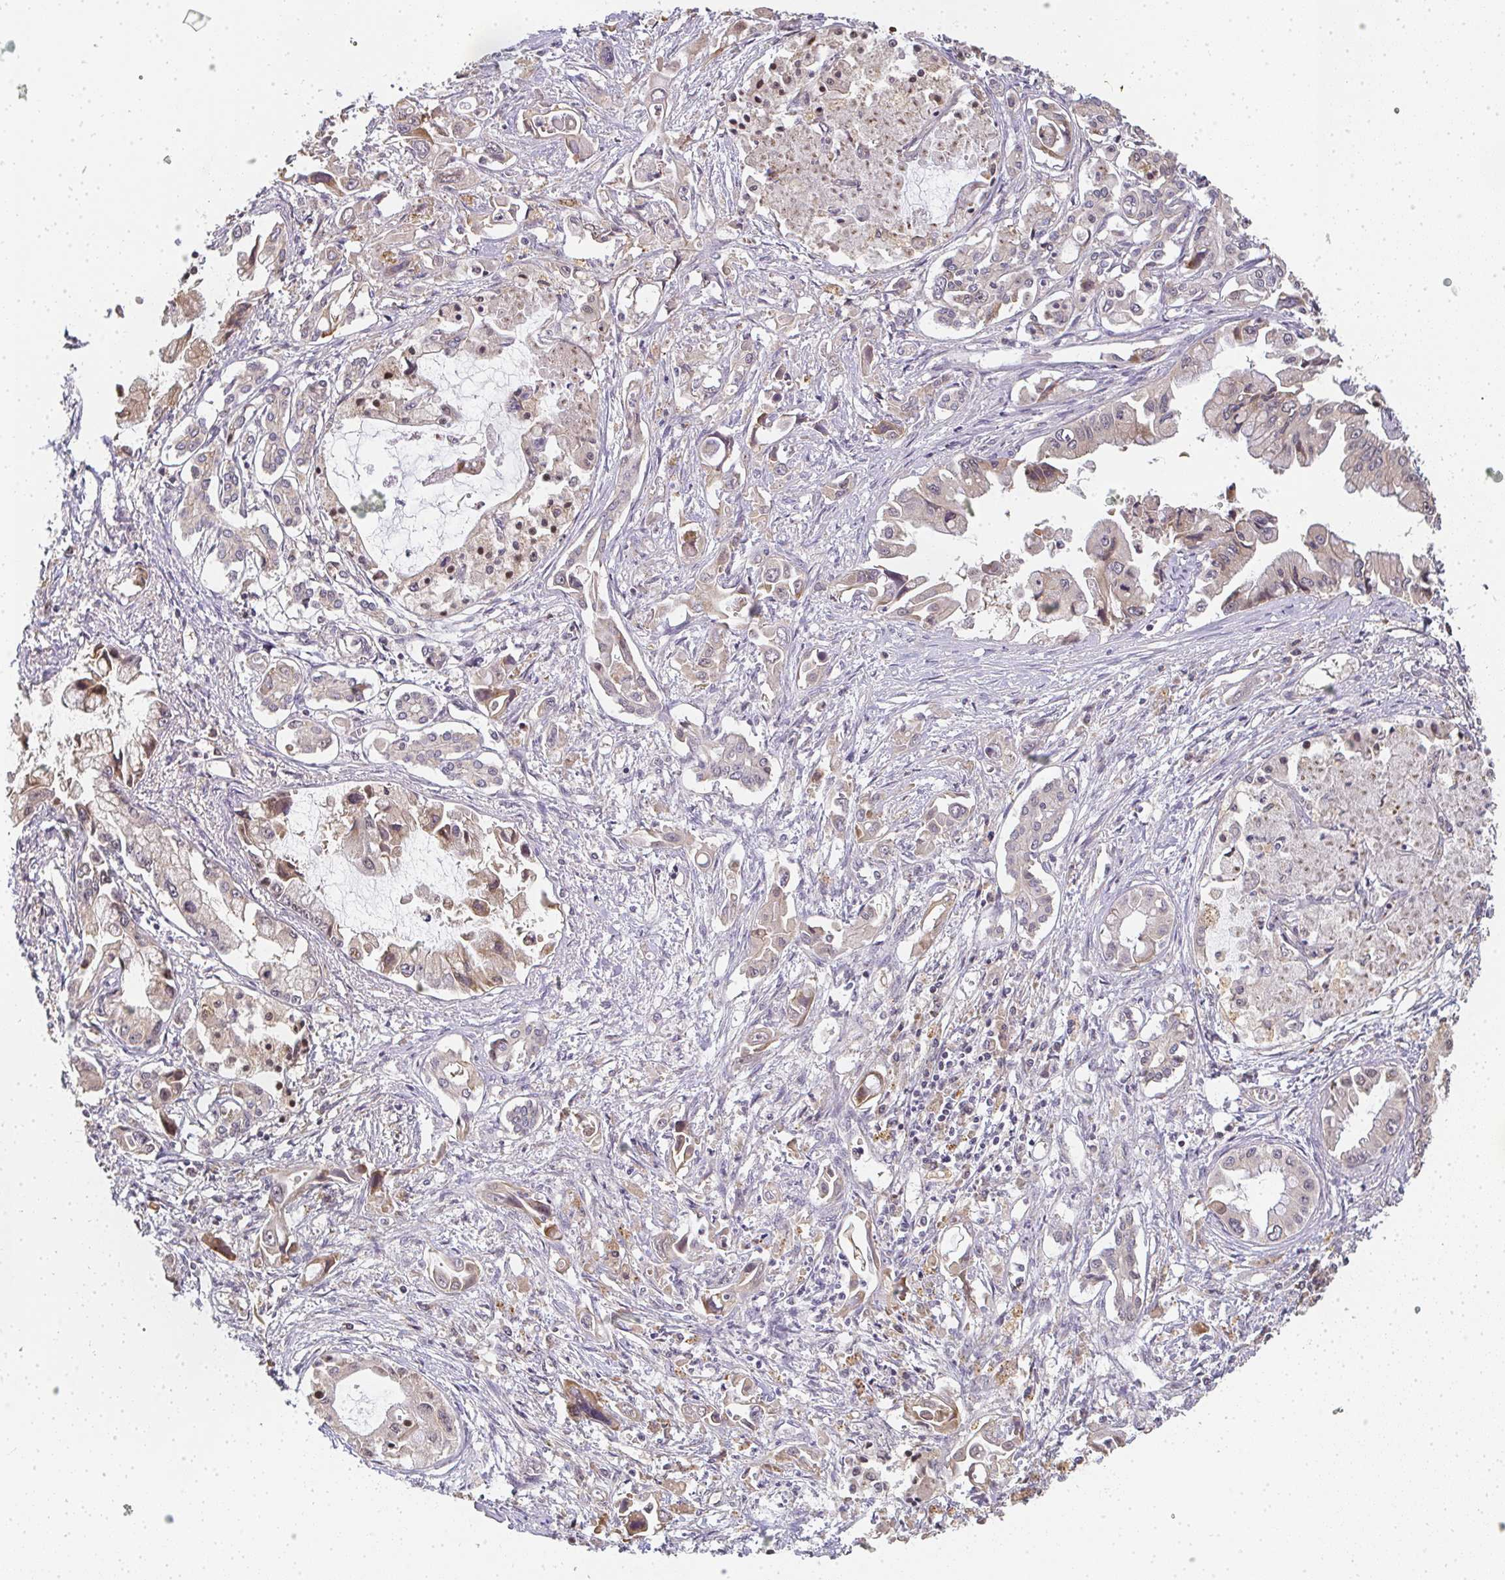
{"staining": {"intensity": "weak", "quantity": "25%-75%", "location": "cytoplasmic/membranous"}, "tissue": "pancreatic cancer", "cell_type": "Tumor cells", "image_type": "cancer", "snomed": [{"axis": "morphology", "description": "Adenocarcinoma, NOS"}, {"axis": "topography", "description": "Pancreas"}], "caption": "Human pancreatic cancer (adenocarcinoma) stained with a protein marker reveals weak staining in tumor cells.", "gene": "SLC35B3", "patient": {"sex": "male", "age": 84}}